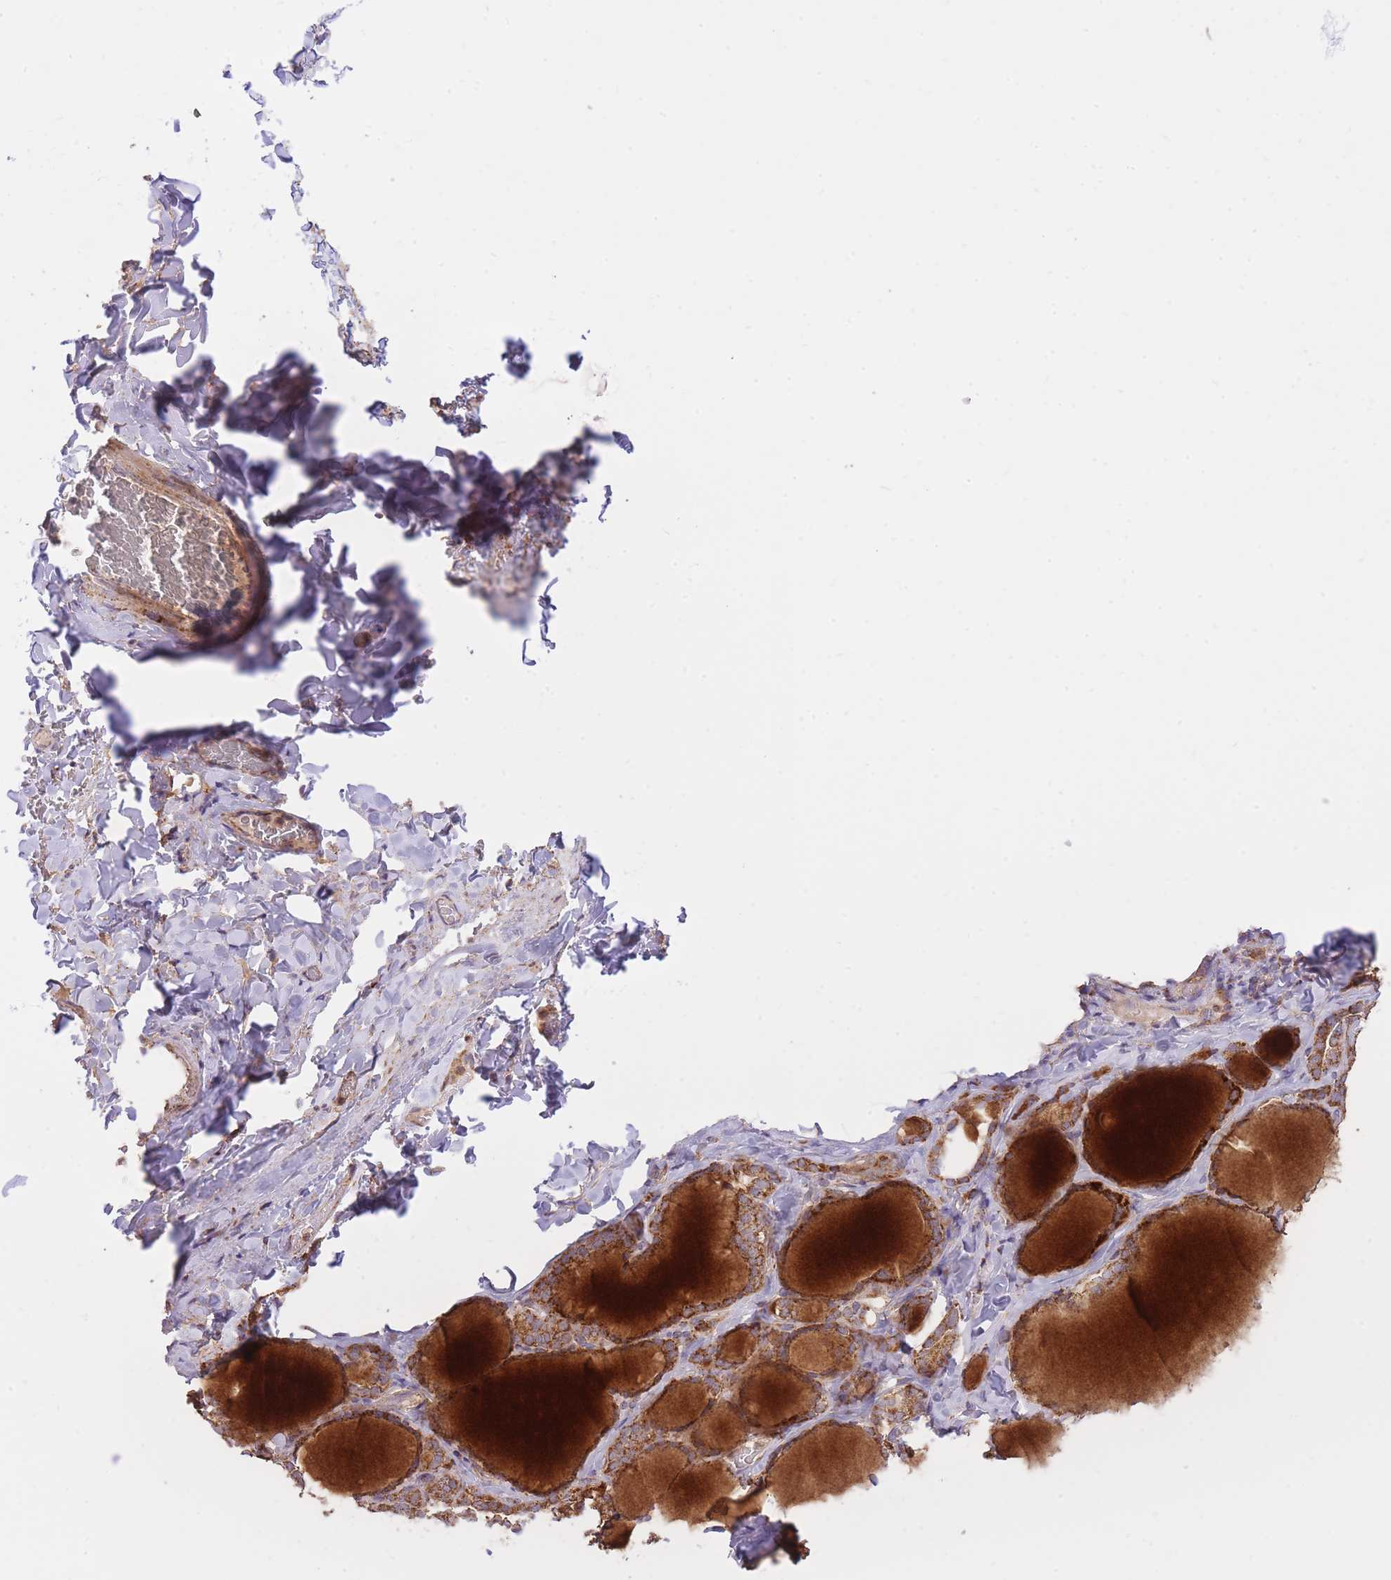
{"staining": {"intensity": "strong", "quantity": ">75%", "location": "cytoplasmic/membranous"}, "tissue": "thyroid gland", "cell_type": "Glandular cells", "image_type": "normal", "snomed": [{"axis": "morphology", "description": "Normal tissue, NOS"}, {"axis": "topography", "description": "Thyroid gland"}], "caption": "A photomicrograph of human thyroid gland stained for a protein demonstrates strong cytoplasmic/membranous brown staining in glandular cells. Immunohistochemistry (ihc) stains the protein in brown and the nuclei are stained blue.", "gene": "PREP", "patient": {"sex": "female", "age": 31}}